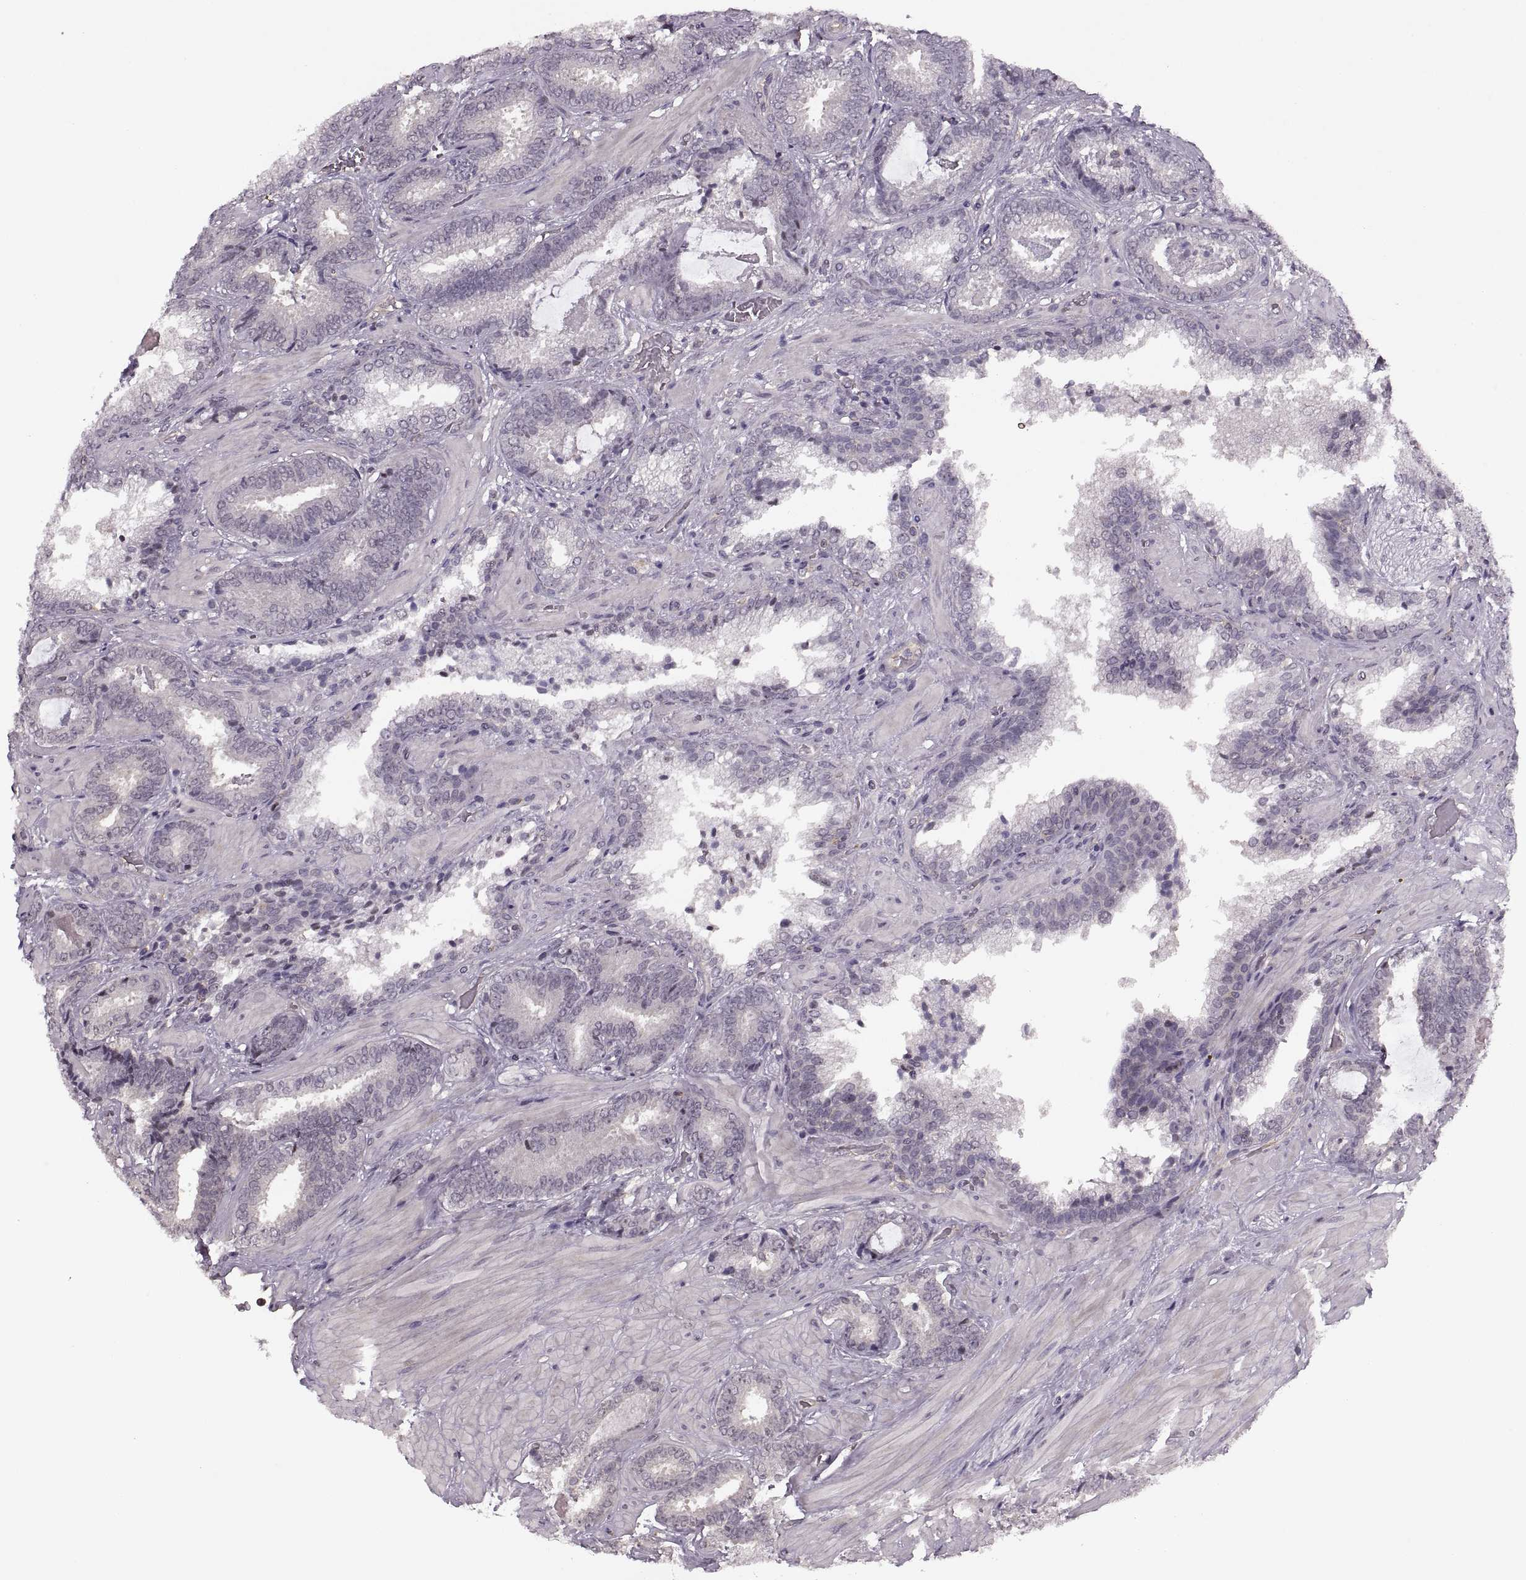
{"staining": {"intensity": "negative", "quantity": "none", "location": "none"}, "tissue": "prostate cancer", "cell_type": "Tumor cells", "image_type": "cancer", "snomed": [{"axis": "morphology", "description": "Adenocarcinoma, Low grade"}, {"axis": "topography", "description": "Prostate"}], "caption": "This is an immunohistochemistry (IHC) histopathology image of human prostate cancer. There is no positivity in tumor cells.", "gene": "LUZP2", "patient": {"sex": "male", "age": 61}}